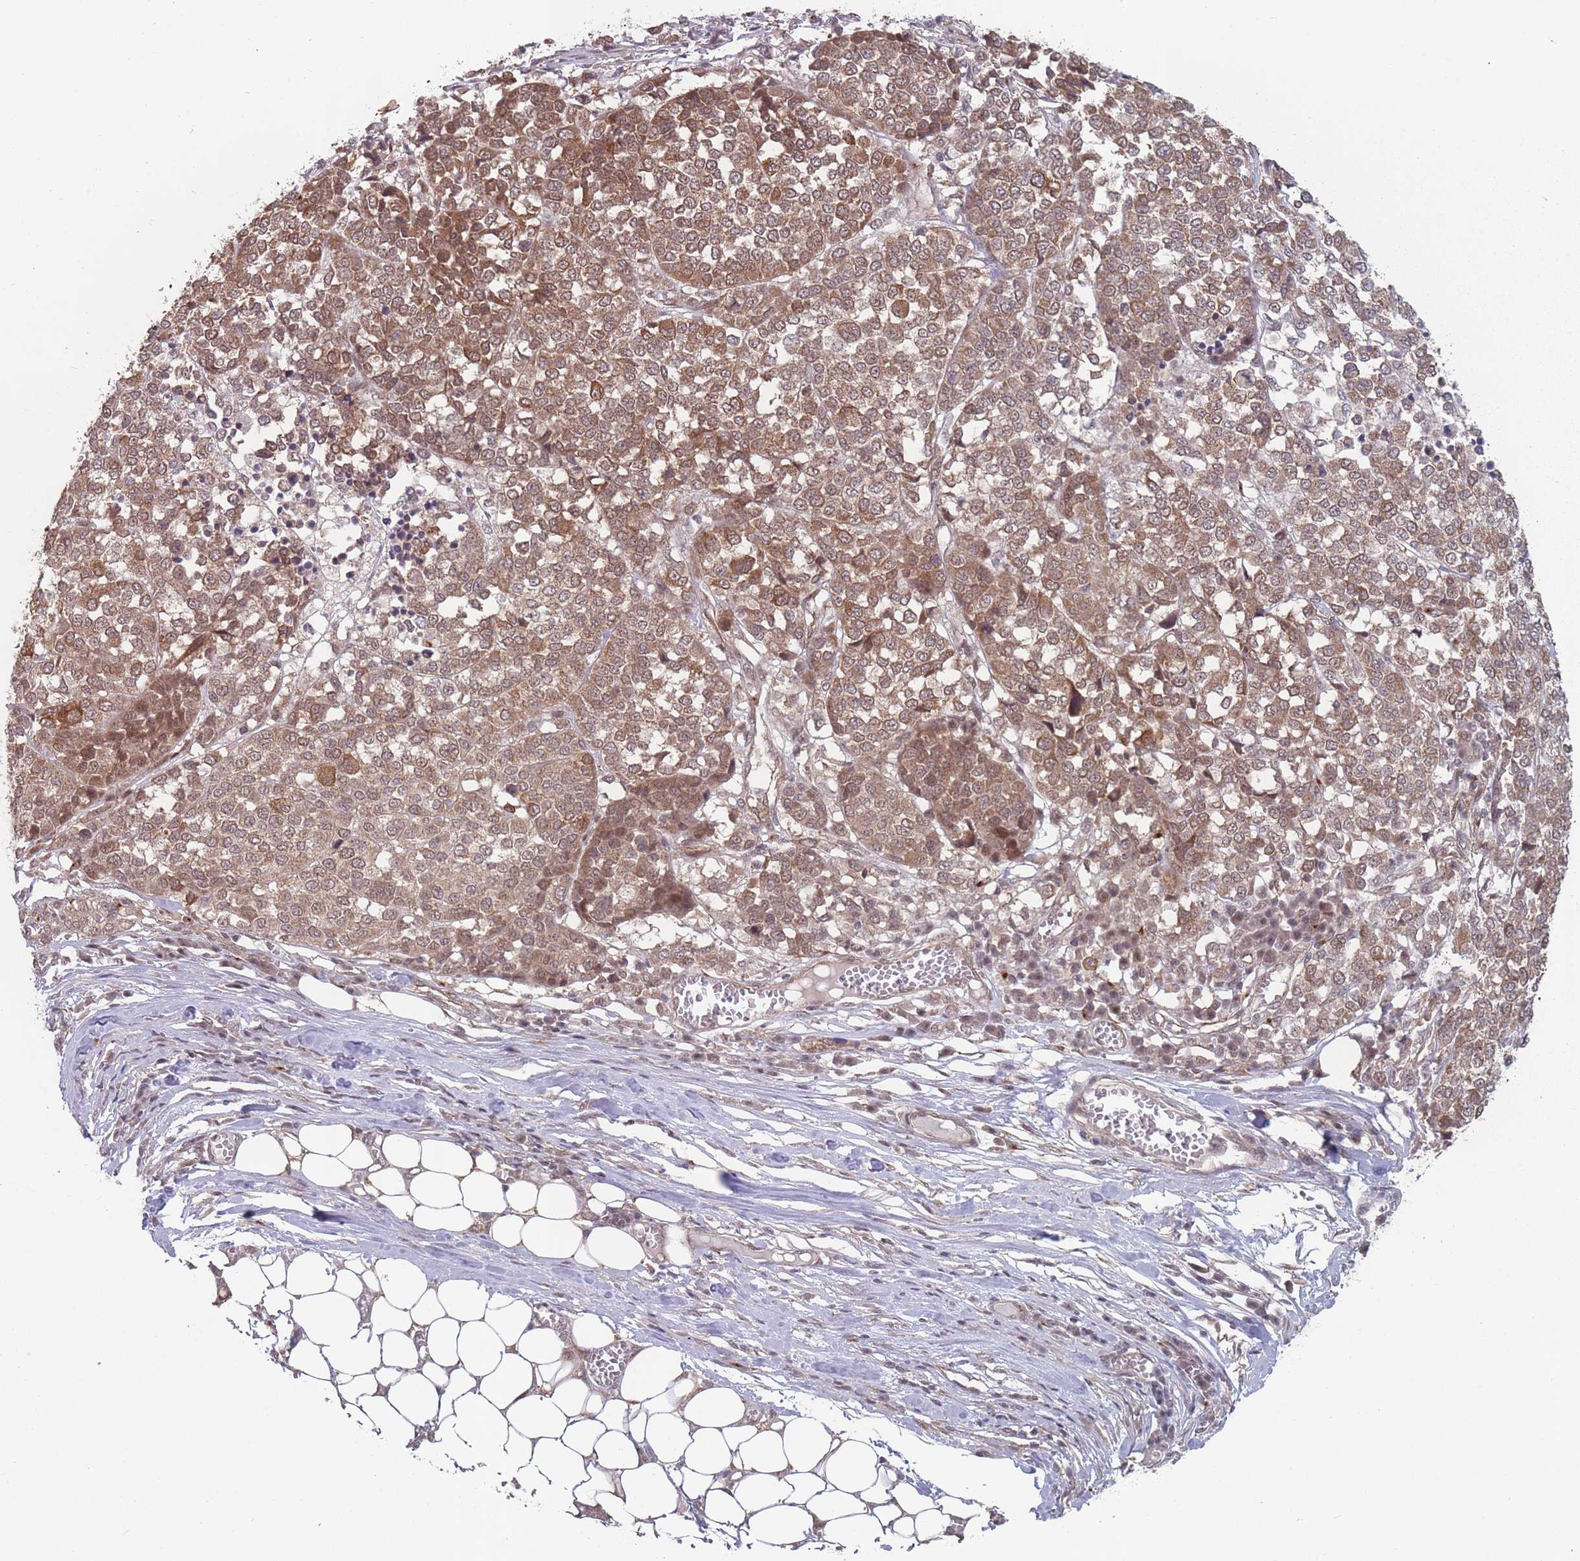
{"staining": {"intensity": "moderate", "quantity": ">75%", "location": "cytoplasmic/membranous"}, "tissue": "melanoma", "cell_type": "Tumor cells", "image_type": "cancer", "snomed": [{"axis": "morphology", "description": "Malignant melanoma, Metastatic site"}, {"axis": "topography", "description": "Lymph node"}], "caption": "About >75% of tumor cells in melanoma demonstrate moderate cytoplasmic/membranous protein expression as visualized by brown immunohistochemical staining.", "gene": "CNTRL", "patient": {"sex": "male", "age": 44}}